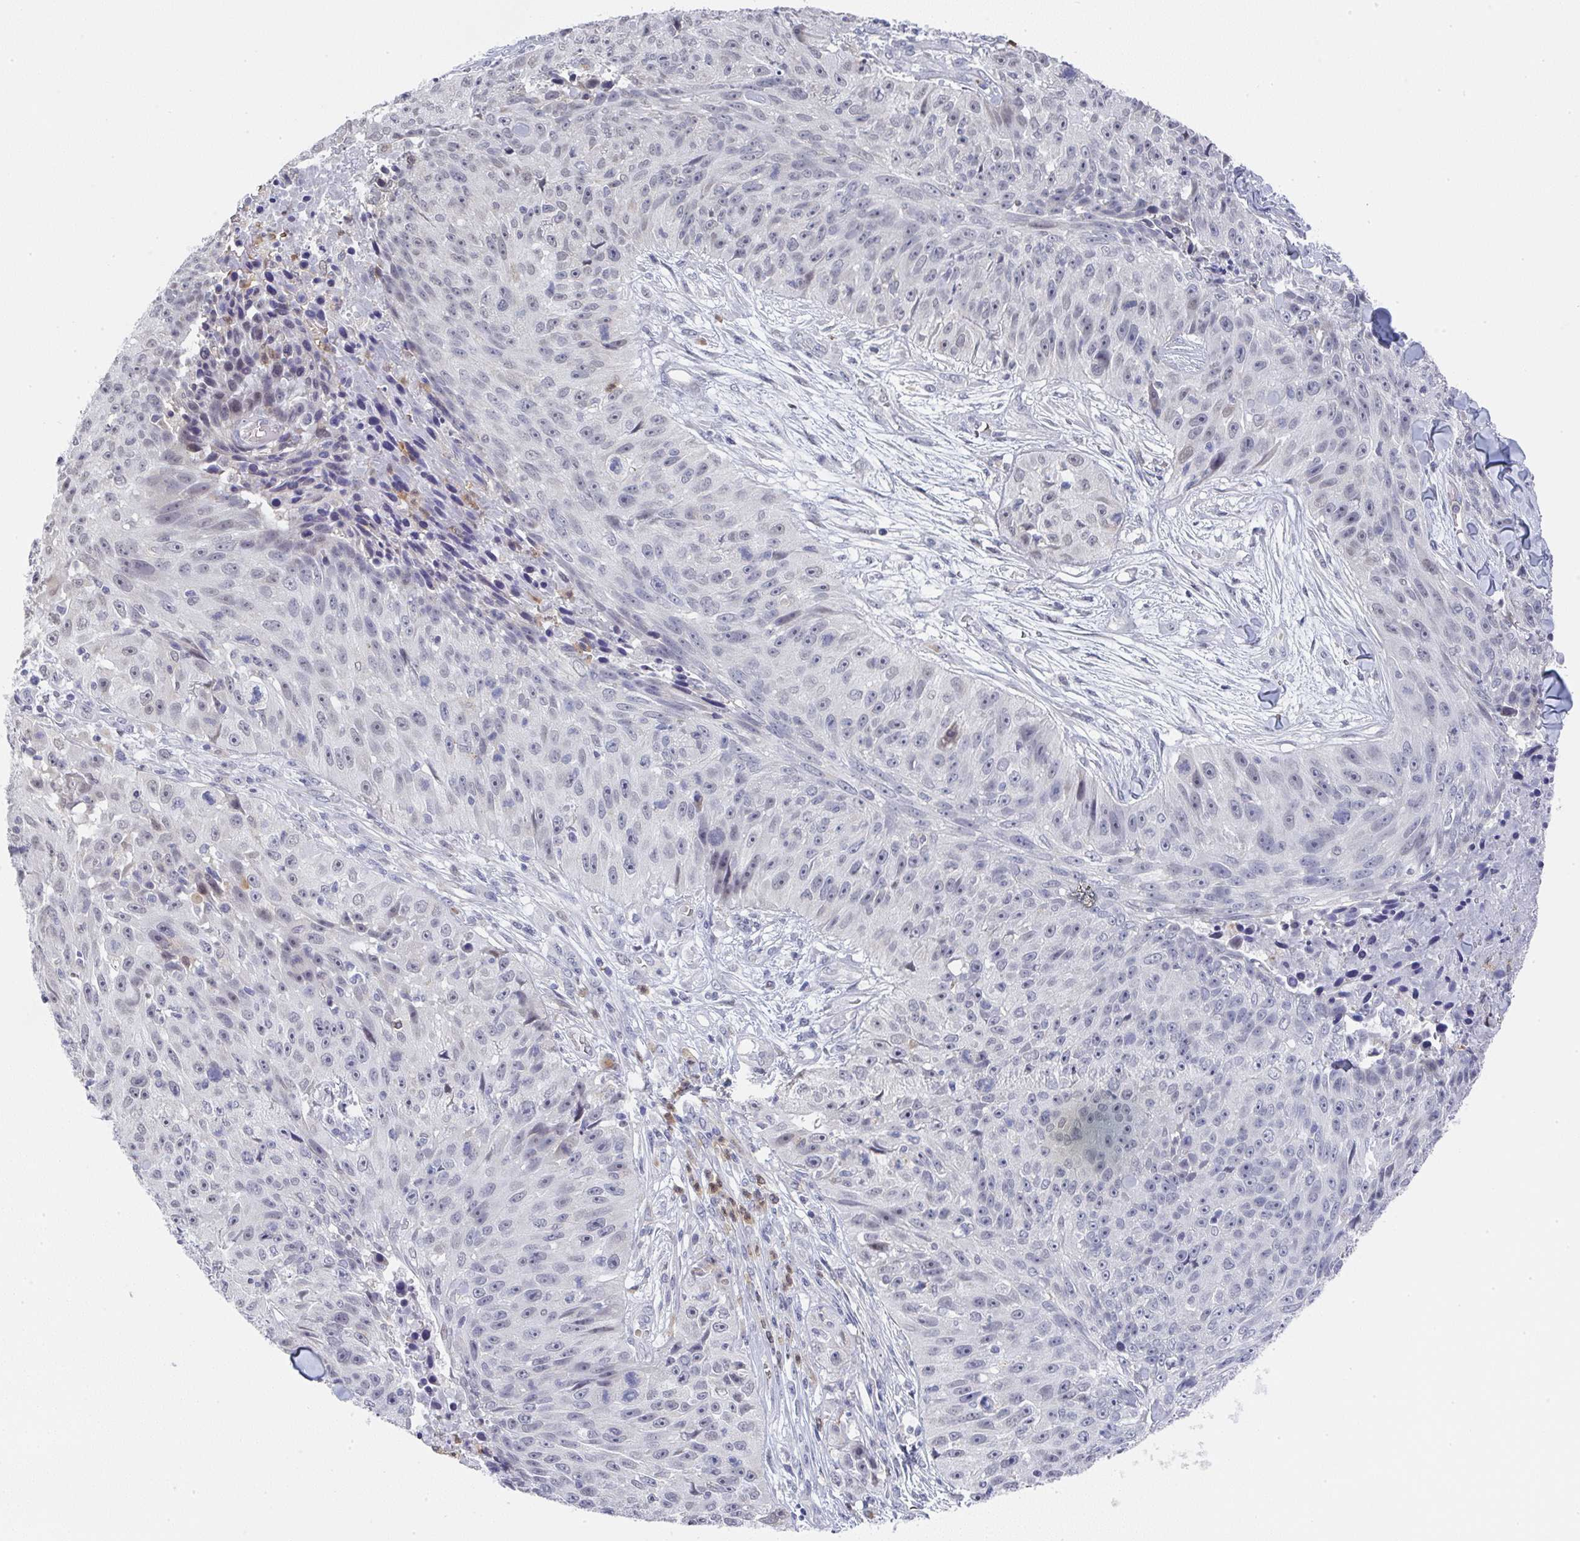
{"staining": {"intensity": "weak", "quantity": "<25%", "location": "nuclear"}, "tissue": "skin cancer", "cell_type": "Tumor cells", "image_type": "cancer", "snomed": [{"axis": "morphology", "description": "Squamous cell carcinoma, NOS"}, {"axis": "topography", "description": "Skin"}], "caption": "Skin squamous cell carcinoma stained for a protein using IHC reveals no positivity tumor cells.", "gene": "NCF1", "patient": {"sex": "female", "age": 87}}